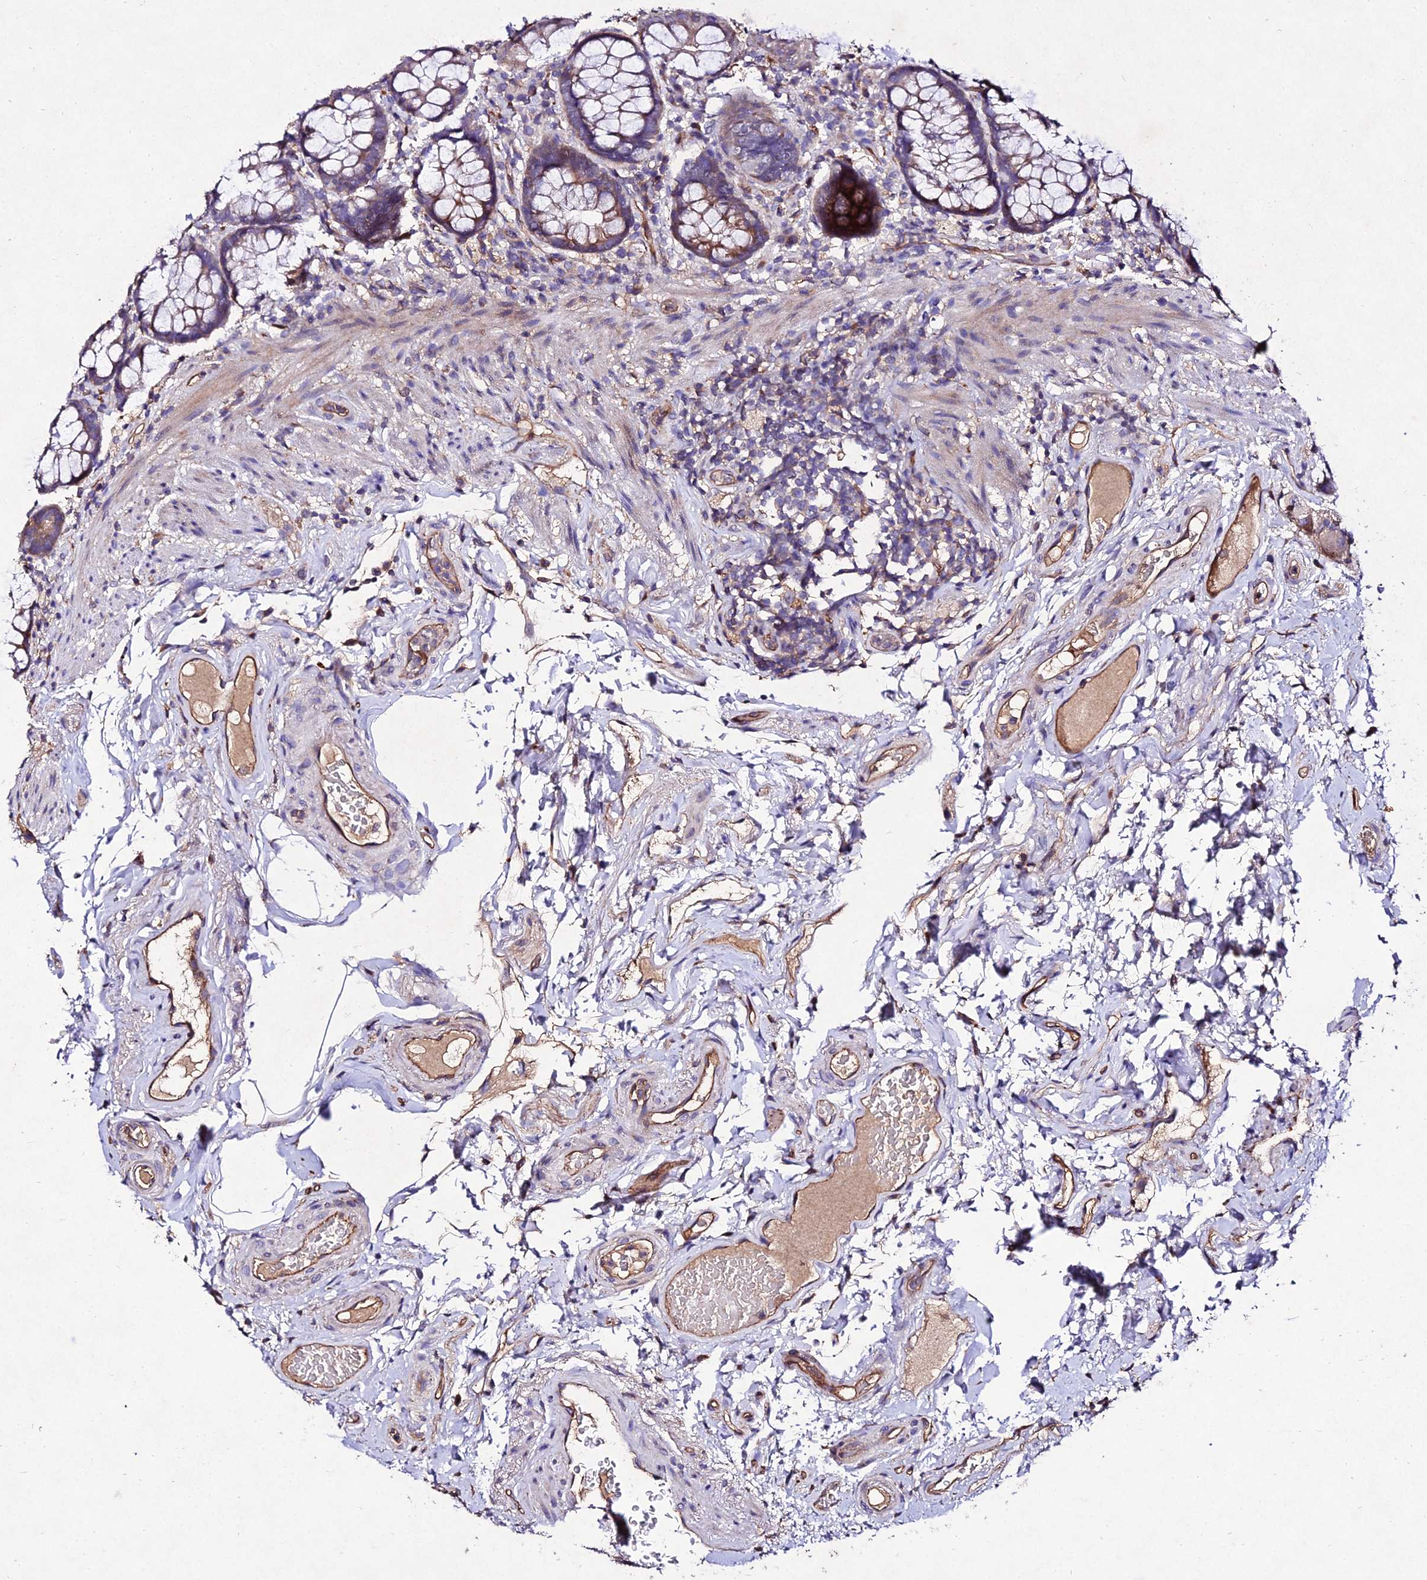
{"staining": {"intensity": "moderate", "quantity": "25%-75%", "location": "cytoplasmic/membranous"}, "tissue": "rectum", "cell_type": "Glandular cells", "image_type": "normal", "snomed": [{"axis": "morphology", "description": "Normal tissue, NOS"}, {"axis": "topography", "description": "Rectum"}], "caption": "Approximately 25%-75% of glandular cells in unremarkable human rectum exhibit moderate cytoplasmic/membranous protein positivity as visualized by brown immunohistochemical staining.", "gene": "AP3M1", "patient": {"sex": "male", "age": 83}}